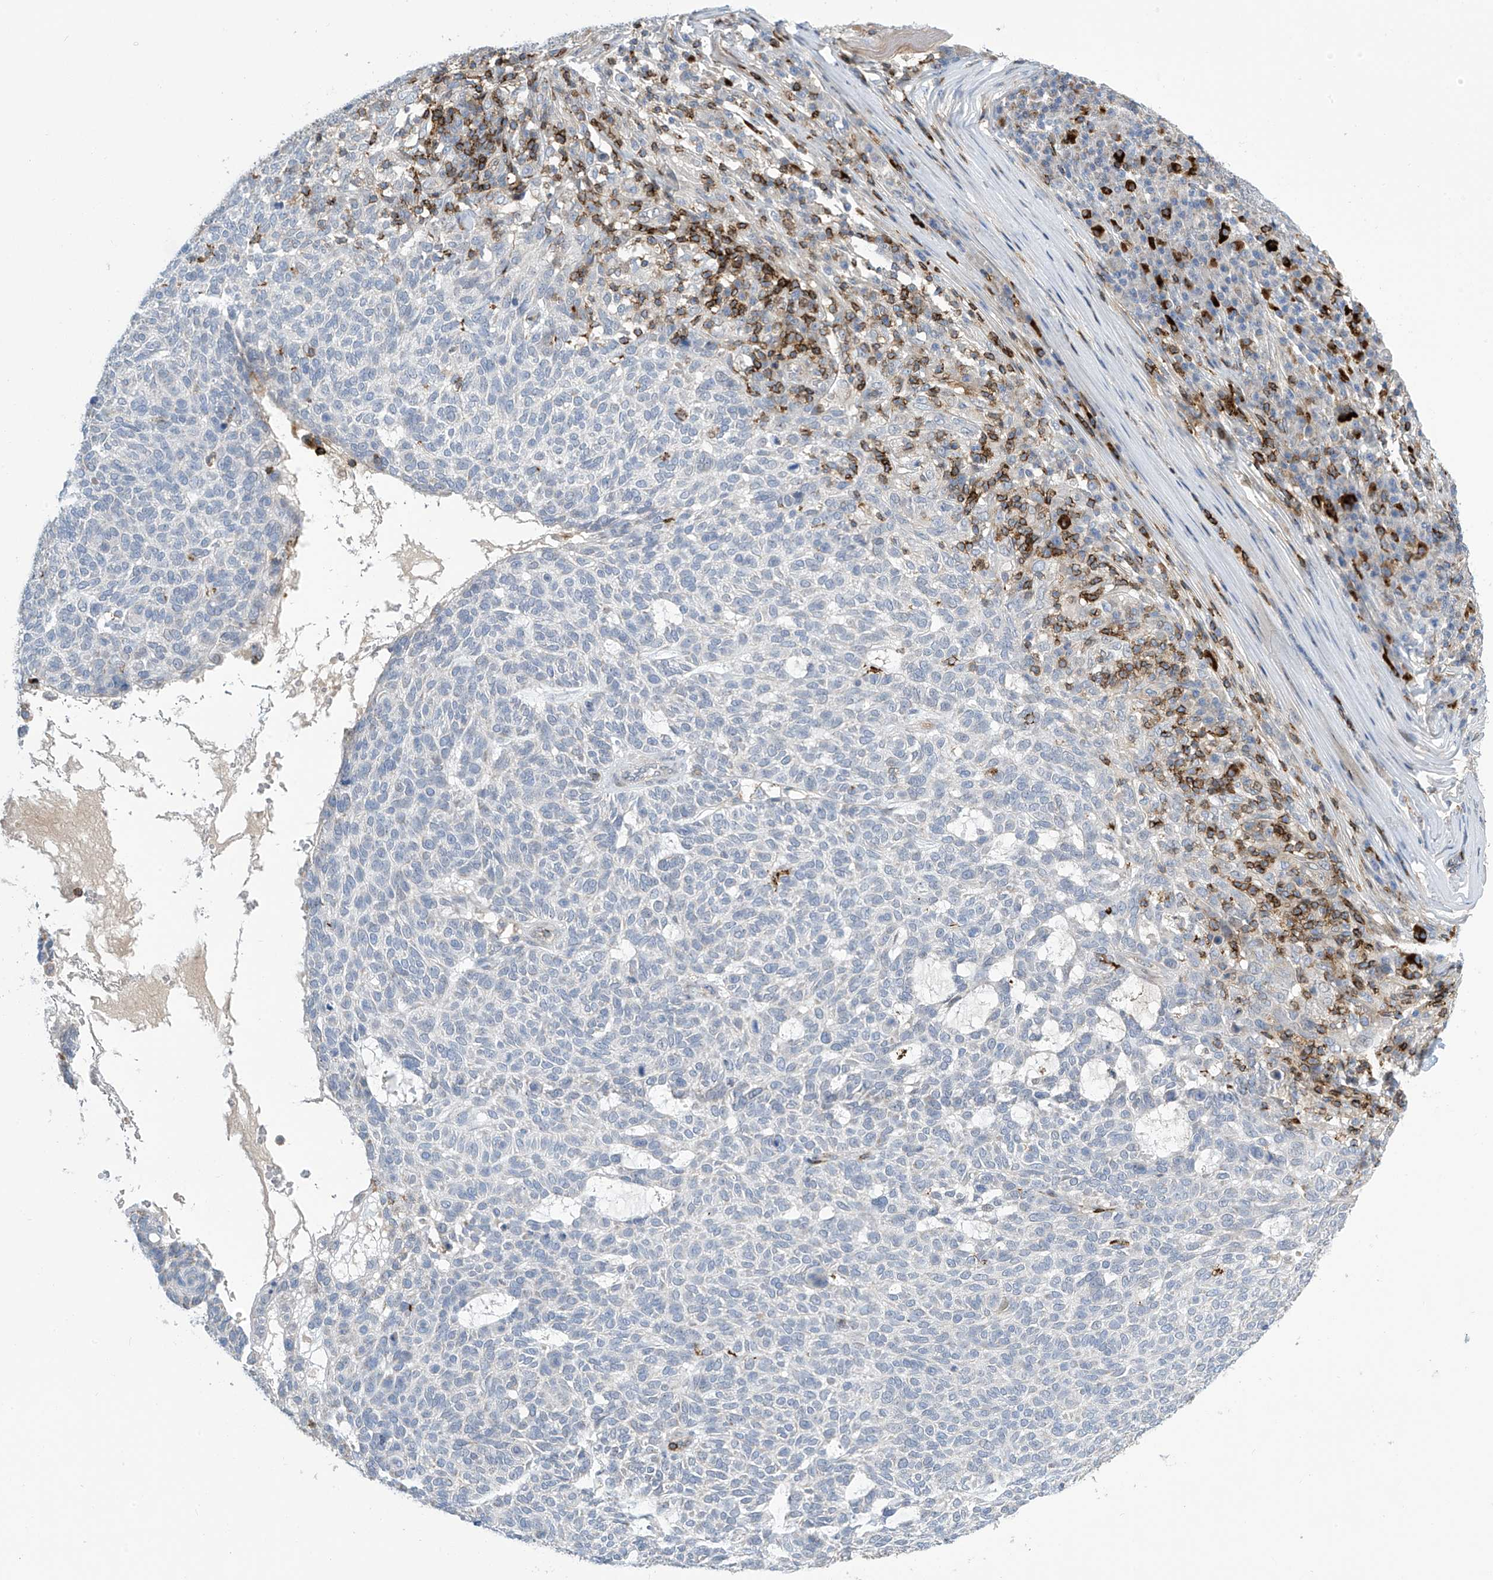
{"staining": {"intensity": "negative", "quantity": "none", "location": "none"}, "tissue": "skin cancer", "cell_type": "Tumor cells", "image_type": "cancer", "snomed": [{"axis": "morphology", "description": "Squamous cell carcinoma, NOS"}, {"axis": "topography", "description": "Skin"}], "caption": "This histopathology image is of skin cancer stained with immunohistochemistry to label a protein in brown with the nuclei are counter-stained blue. There is no positivity in tumor cells. The staining is performed using DAB (3,3'-diaminobenzidine) brown chromogen with nuclei counter-stained in using hematoxylin.", "gene": "IBA57", "patient": {"sex": "female", "age": 90}}